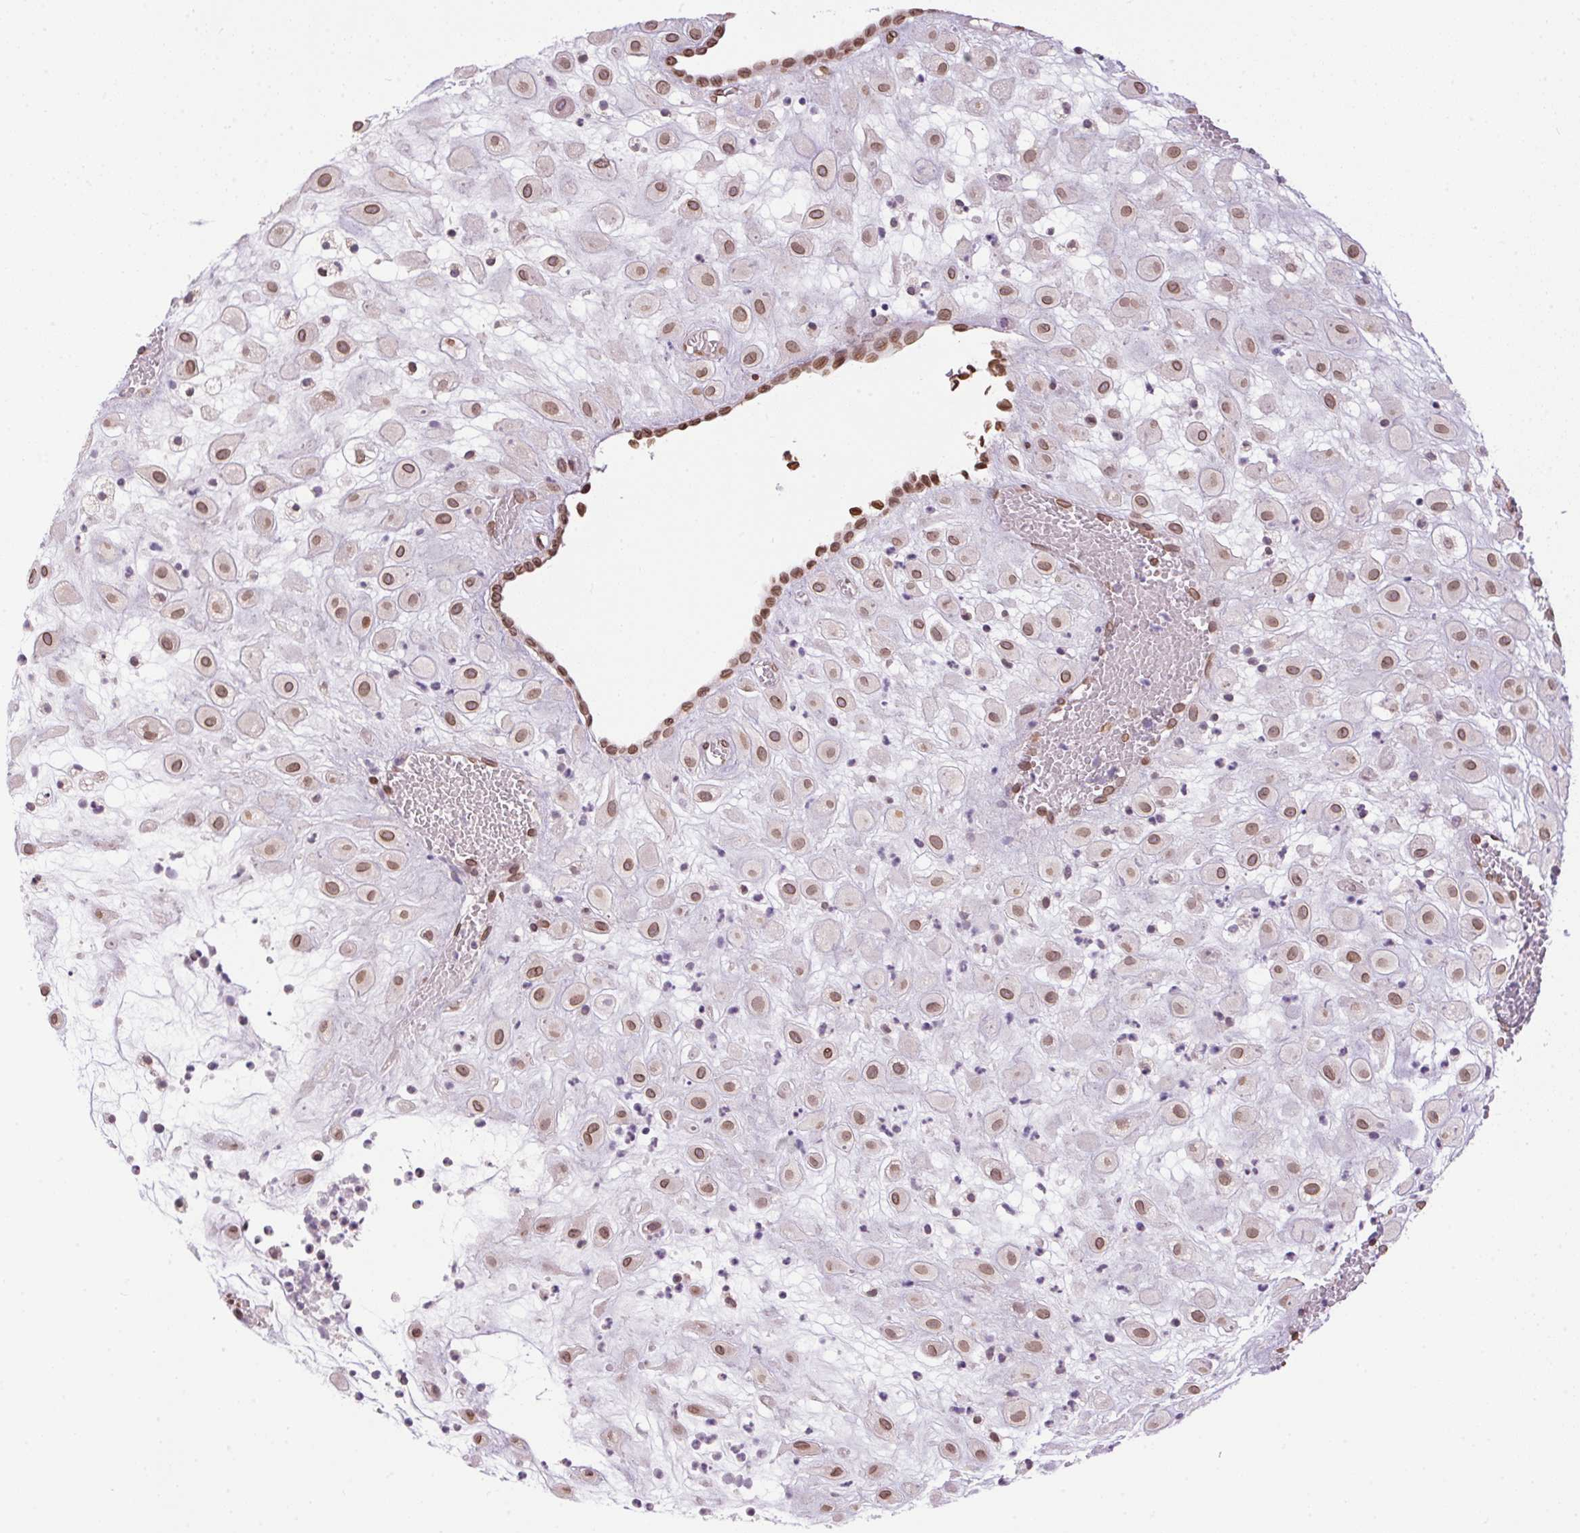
{"staining": {"intensity": "moderate", "quantity": ">75%", "location": "cytoplasmic/membranous,nuclear"}, "tissue": "placenta", "cell_type": "Decidual cells", "image_type": "normal", "snomed": [{"axis": "morphology", "description": "Normal tissue, NOS"}, {"axis": "topography", "description": "Placenta"}], "caption": "IHC (DAB (3,3'-diaminobenzidine)) staining of normal human placenta reveals moderate cytoplasmic/membranous,nuclear protein expression in approximately >75% of decidual cells.", "gene": "TMEM175", "patient": {"sex": "female", "age": 24}}